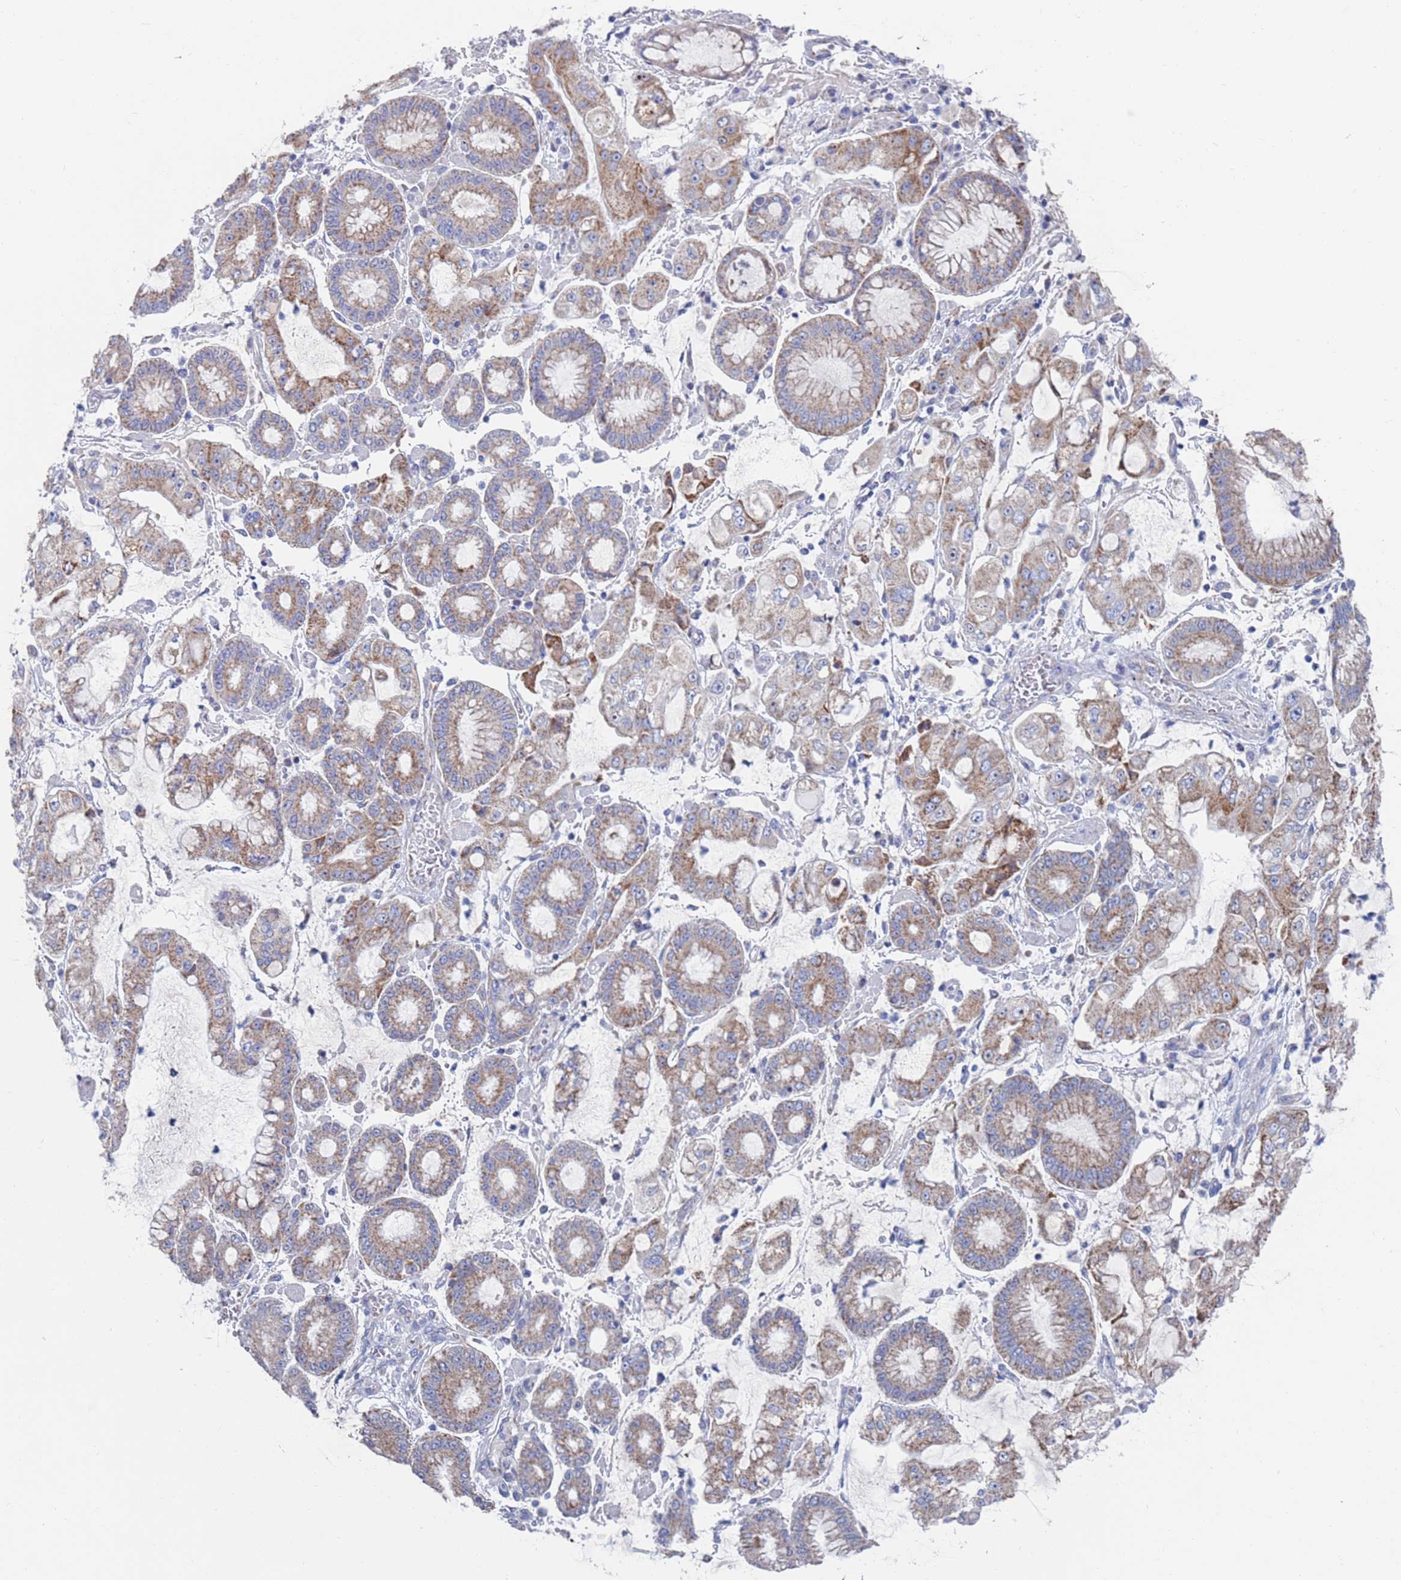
{"staining": {"intensity": "moderate", "quantity": "25%-75%", "location": "cytoplasmic/membranous"}, "tissue": "stomach cancer", "cell_type": "Tumor cells", "image_type": "cancer", "snomed": [{"axis": "morphology", "description": "Adenocarcinoma, NOS"}, {"axis": "topography", "description": "Stomach"}], "caption": "Moderate cytoplasmic/membranous expression is present in about 25%-75% of tumor cells in adenocarcinoma (stomach). The protein is stained brown, and the nuclei are stained in blue (DAB (3,3'-diaminobenzidine) IHC with brightfield microscopy, high magnification).", "gene": "MRPL22", "patient": {"sex": "male", "age": 76}}